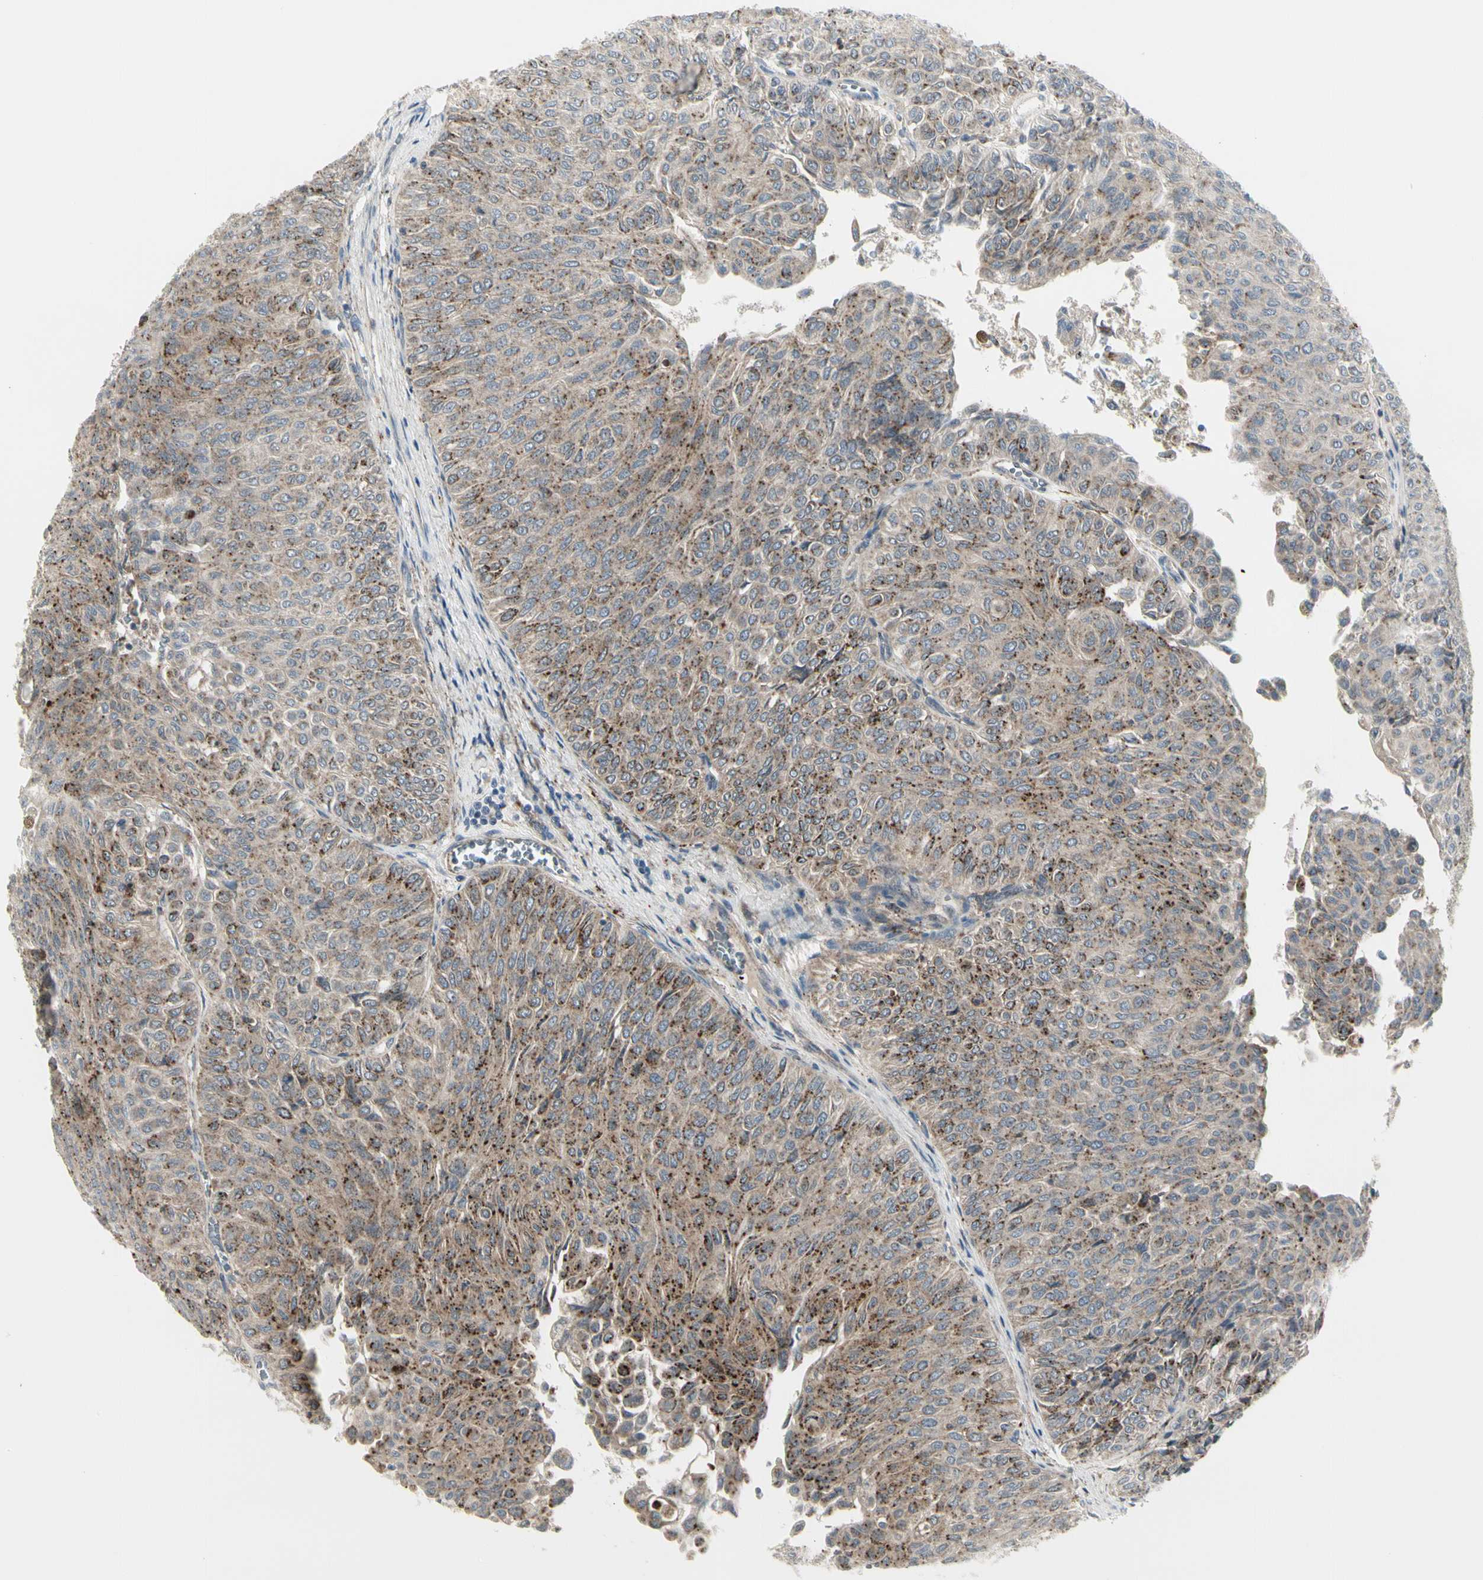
{"staining": {"intensity": "moderate", "quantity": "<25%", "location": "cytoplasmic/membranous"}, "tissue": "urothelial cancer", "cell_type": "Tumor cells", "image_type": "cancer", "snomed": [{"axis": "morphology", "description": "Urothelial carcinoma, Low grade"}, {"axis": "topography", "description": "Urinary bladder"}], "caption": "IHC of human low-grade urothelial carcinoma shows low levels of moderate cytoplasmic/membranous expression in approximately <25% of tumor cells. The protein is shown in brown color, while the nuclei are stained blue.", "gene": "GRN", "patient": {"sex": "male", "age": 78}}